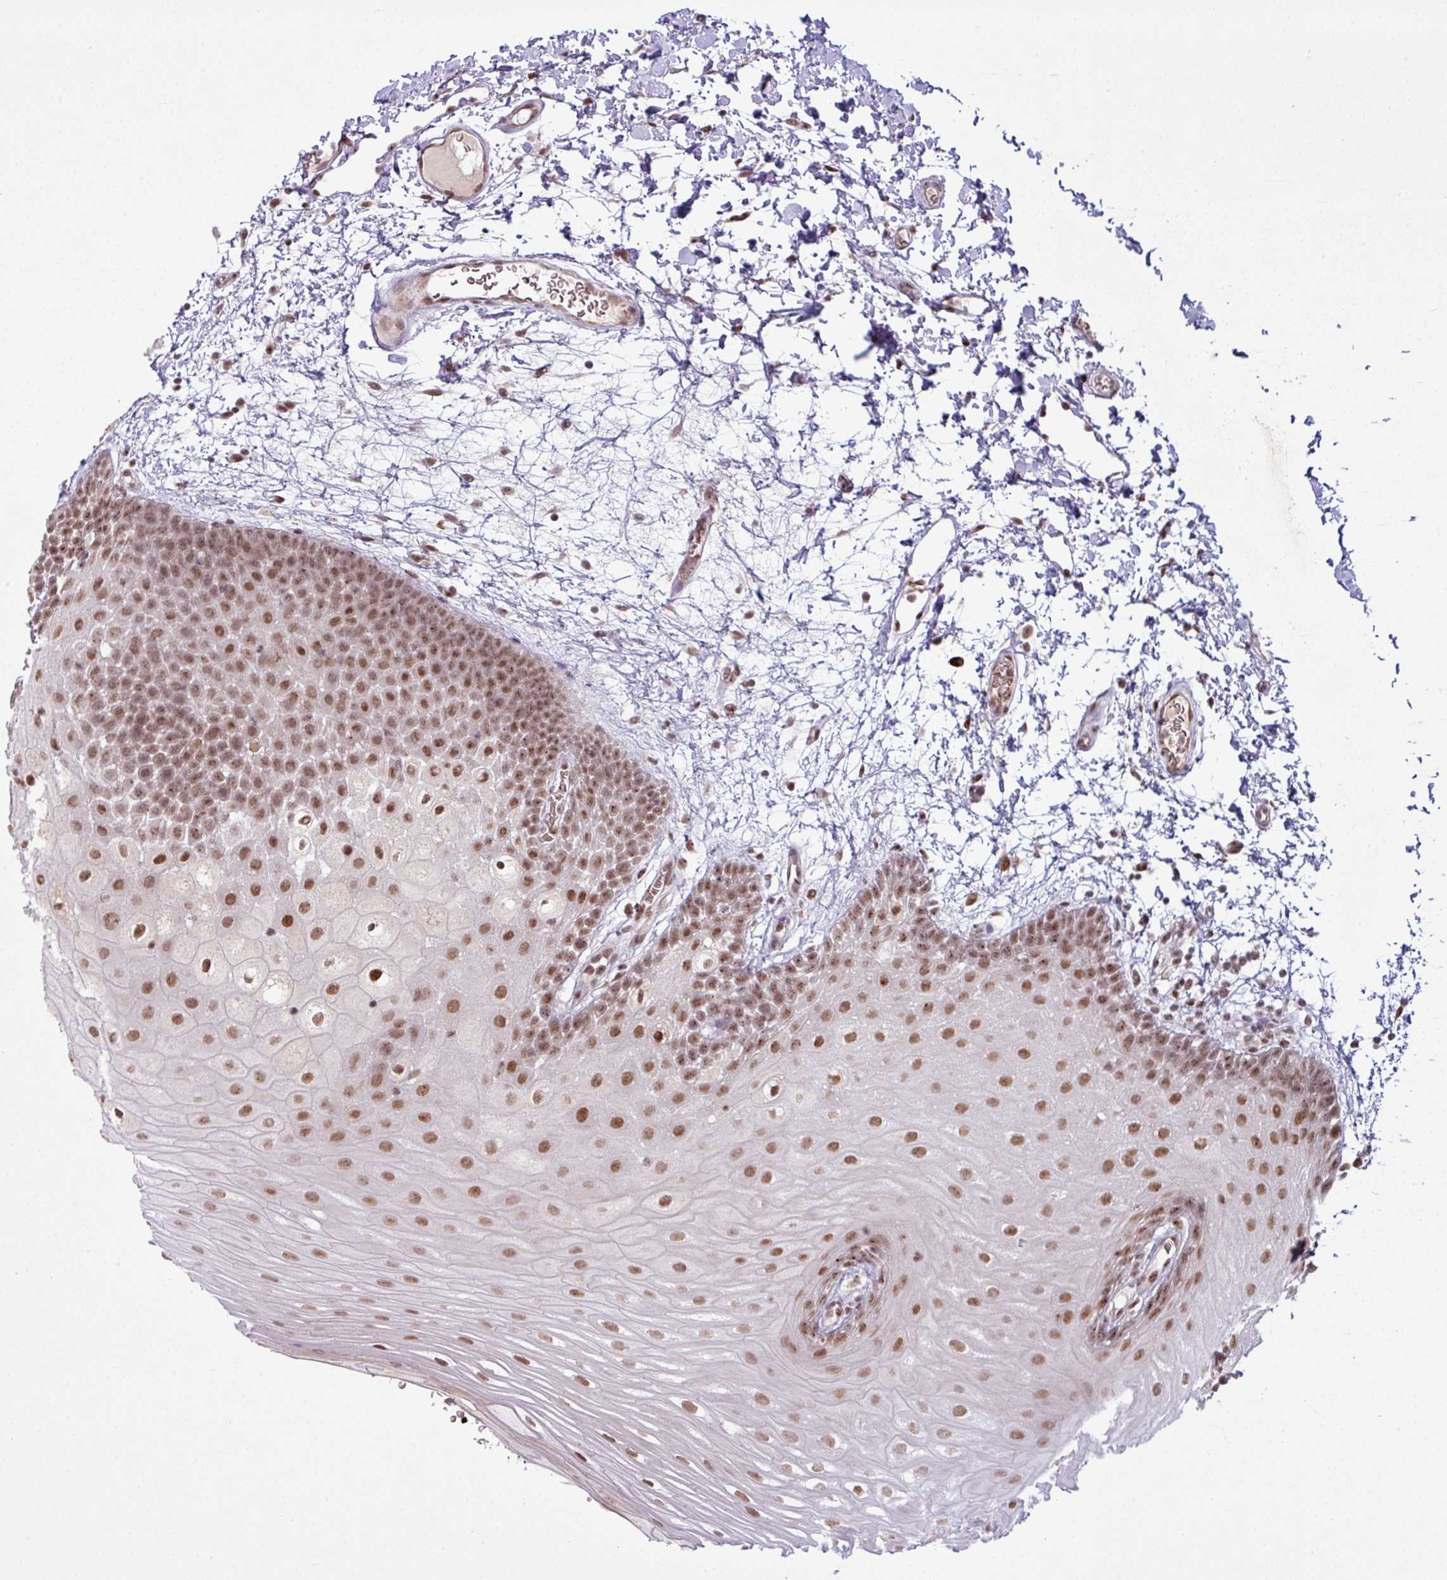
{"staining": {"intensity": "moderate", "quantity": ">75%", "location": "nuclear"}, "tissue": "oral mucosa", "cell_type": "Squamous epithelial cells", "image_type": "normal", "snomed": [{"axis": "morphology", "description": "Normal tissue, NOS"}, {"axis": "morphology", "description": "Squamous cell carcinoma, NOS"}, {"axis": "topography", "description": "Oral tissue"}, {"axis": "topography", "description": "Tounge, NOS"}, {"axis": "topography", "description": "Head-Neck"}], "caption": "Immunohistochemistry (IHC) histopathology image of normal human oral mucosa stained for a protein (brown), which reveals medium levels of moderate nuclear positivity in approximately >75% of squamous epithelial cells.", "gene": "PRDM5", "patient": {"sex": "male", "age": 76}}